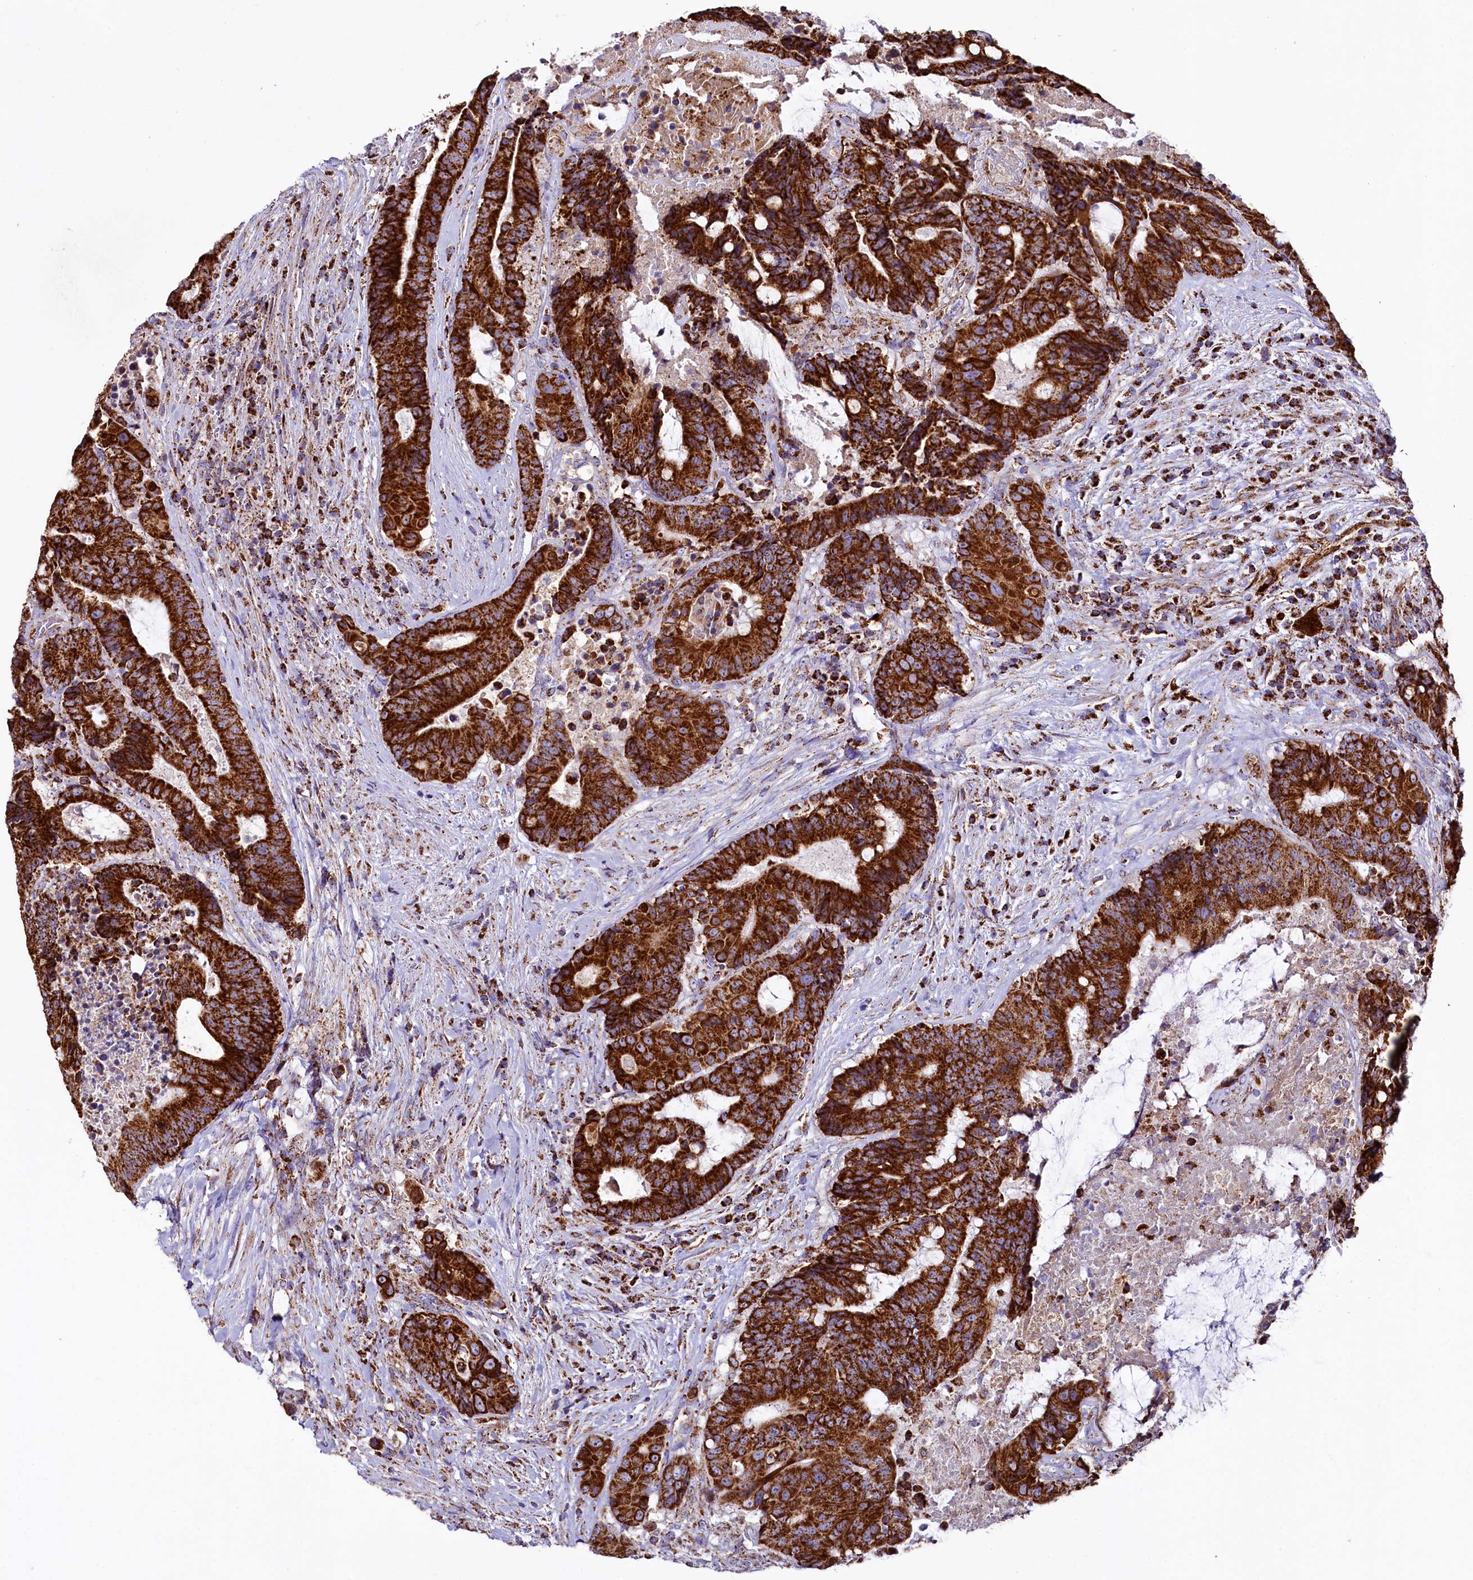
{"staining": {"intensity": "strong", "quantity": ">75%", "location": "cytoplasmic/membranous"}, "tissue": "colorectal cancer", "cell_type": "Tumor cells", "image_type": "cancer", "snomed": [{"axis": "morphology", "description": "Adenocarcinoma, NOS"}, {"axis": "topography", "description": "Rectum"}], "caption": "The micrograph reveals a brown stain indicating the presence of a protein in the cytoplasmic/membranous of tumor cells in adenocarcinoma (colorectal). The staining was performed using DAB (3,3'-diaminobenzidine), with brown indicating positive protein expression. Nuclei are stained blue with hematoxylin.", "gene": "APLP2", "patient": {"sex": "male", "age": 69}}